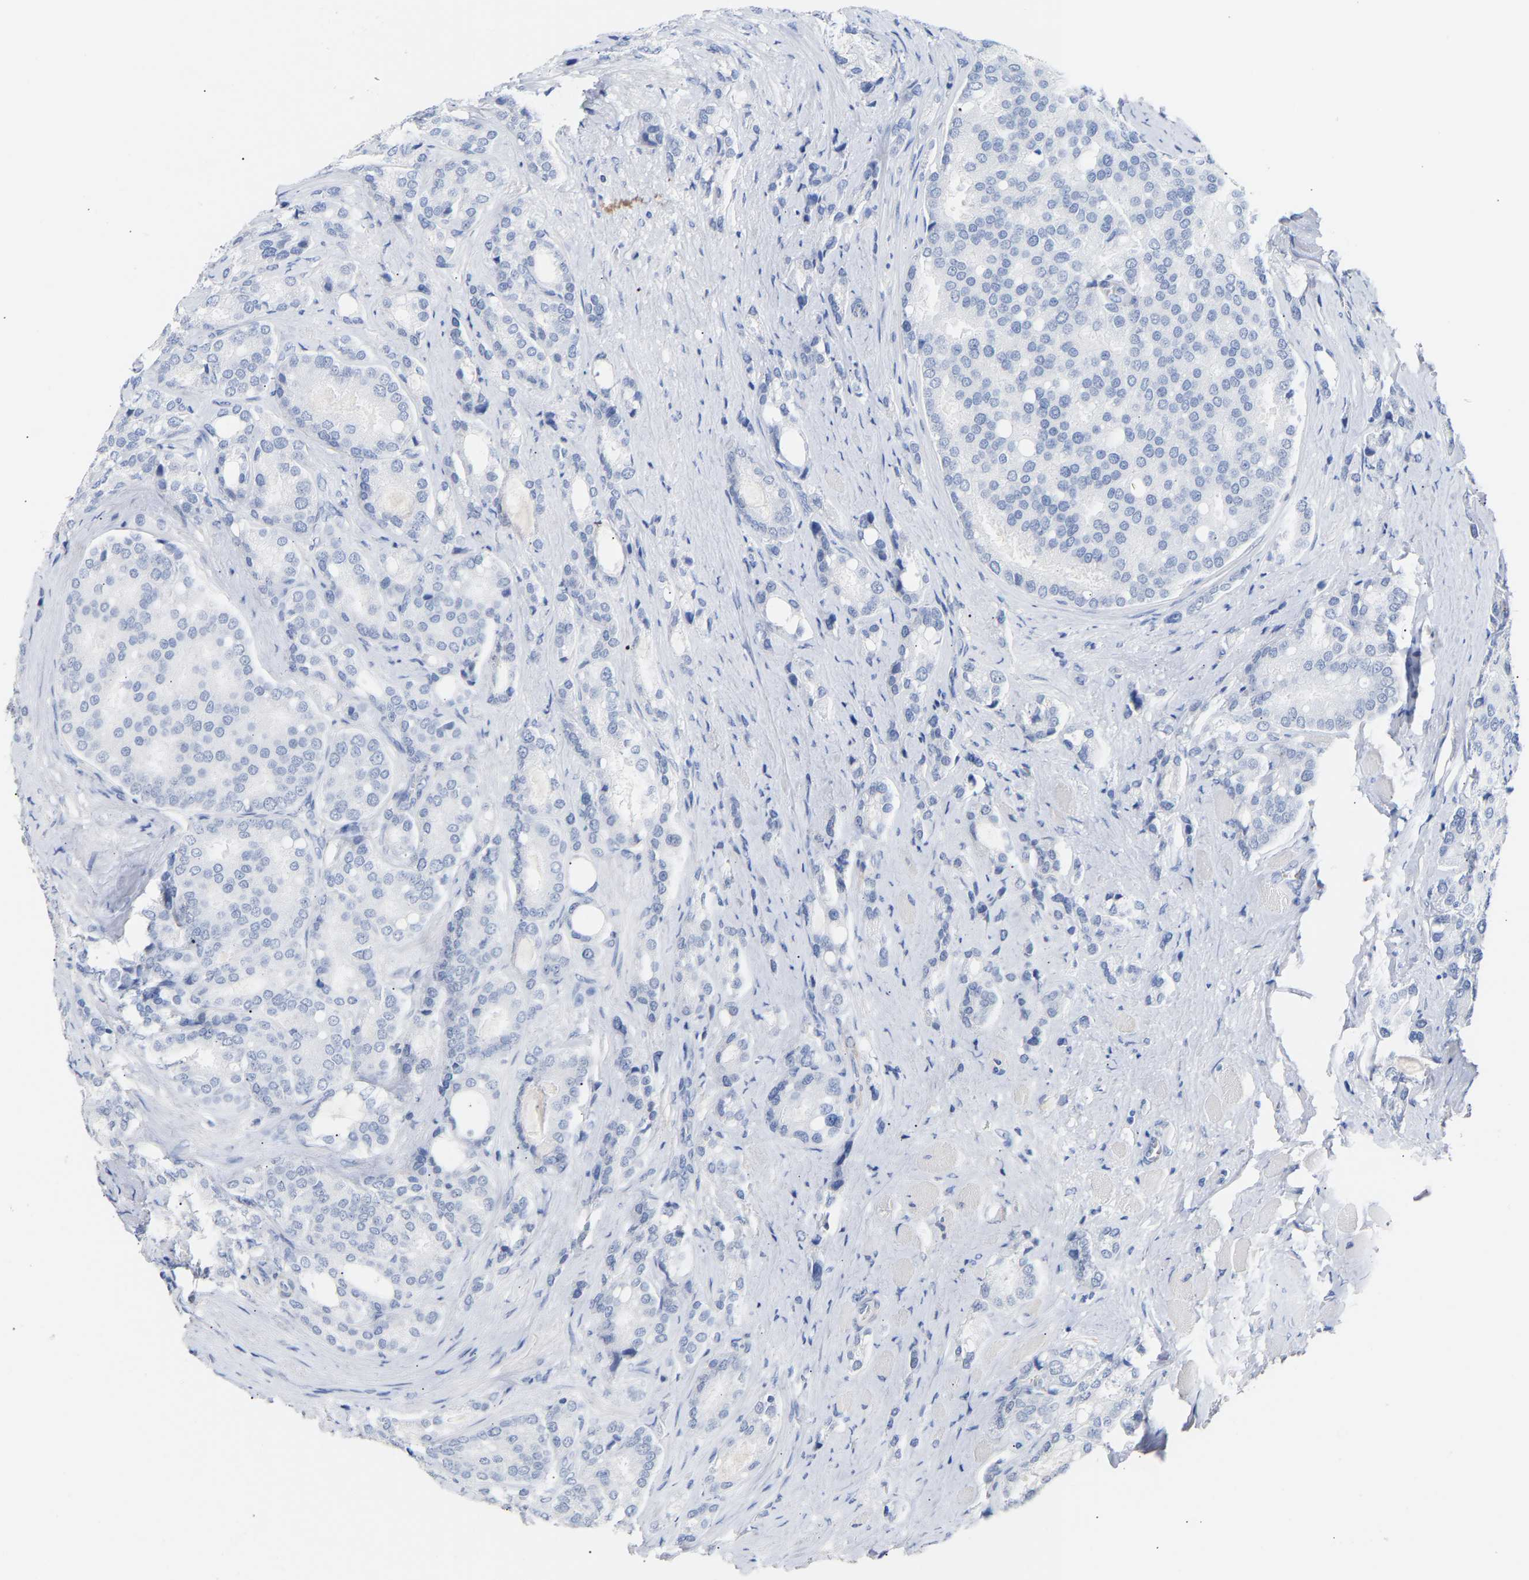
{"staining": {"intensity": "negative", "quantity": "none", "location": "none"}, "tissue": "prostate cancer", "cell_type": "Tumor cells", "image_type": "cancer", "snomed": [{"axis": "morphology", "description": "Adenocarcinoma, High grade"}, {"axis": "topography", "description": "Prostate"}], "caption": "Tumor cells show no significant expression in prostate high-grade adenocarcinoma. Brightfield microscopy of immunohistochemistry stained with DAB (3,3'-diaminobenzidine) (brown) and hematoxylin (blue), captured at high magnification.", "gene": "AMPH", "patient": {"sex": "male", "age": 50}}